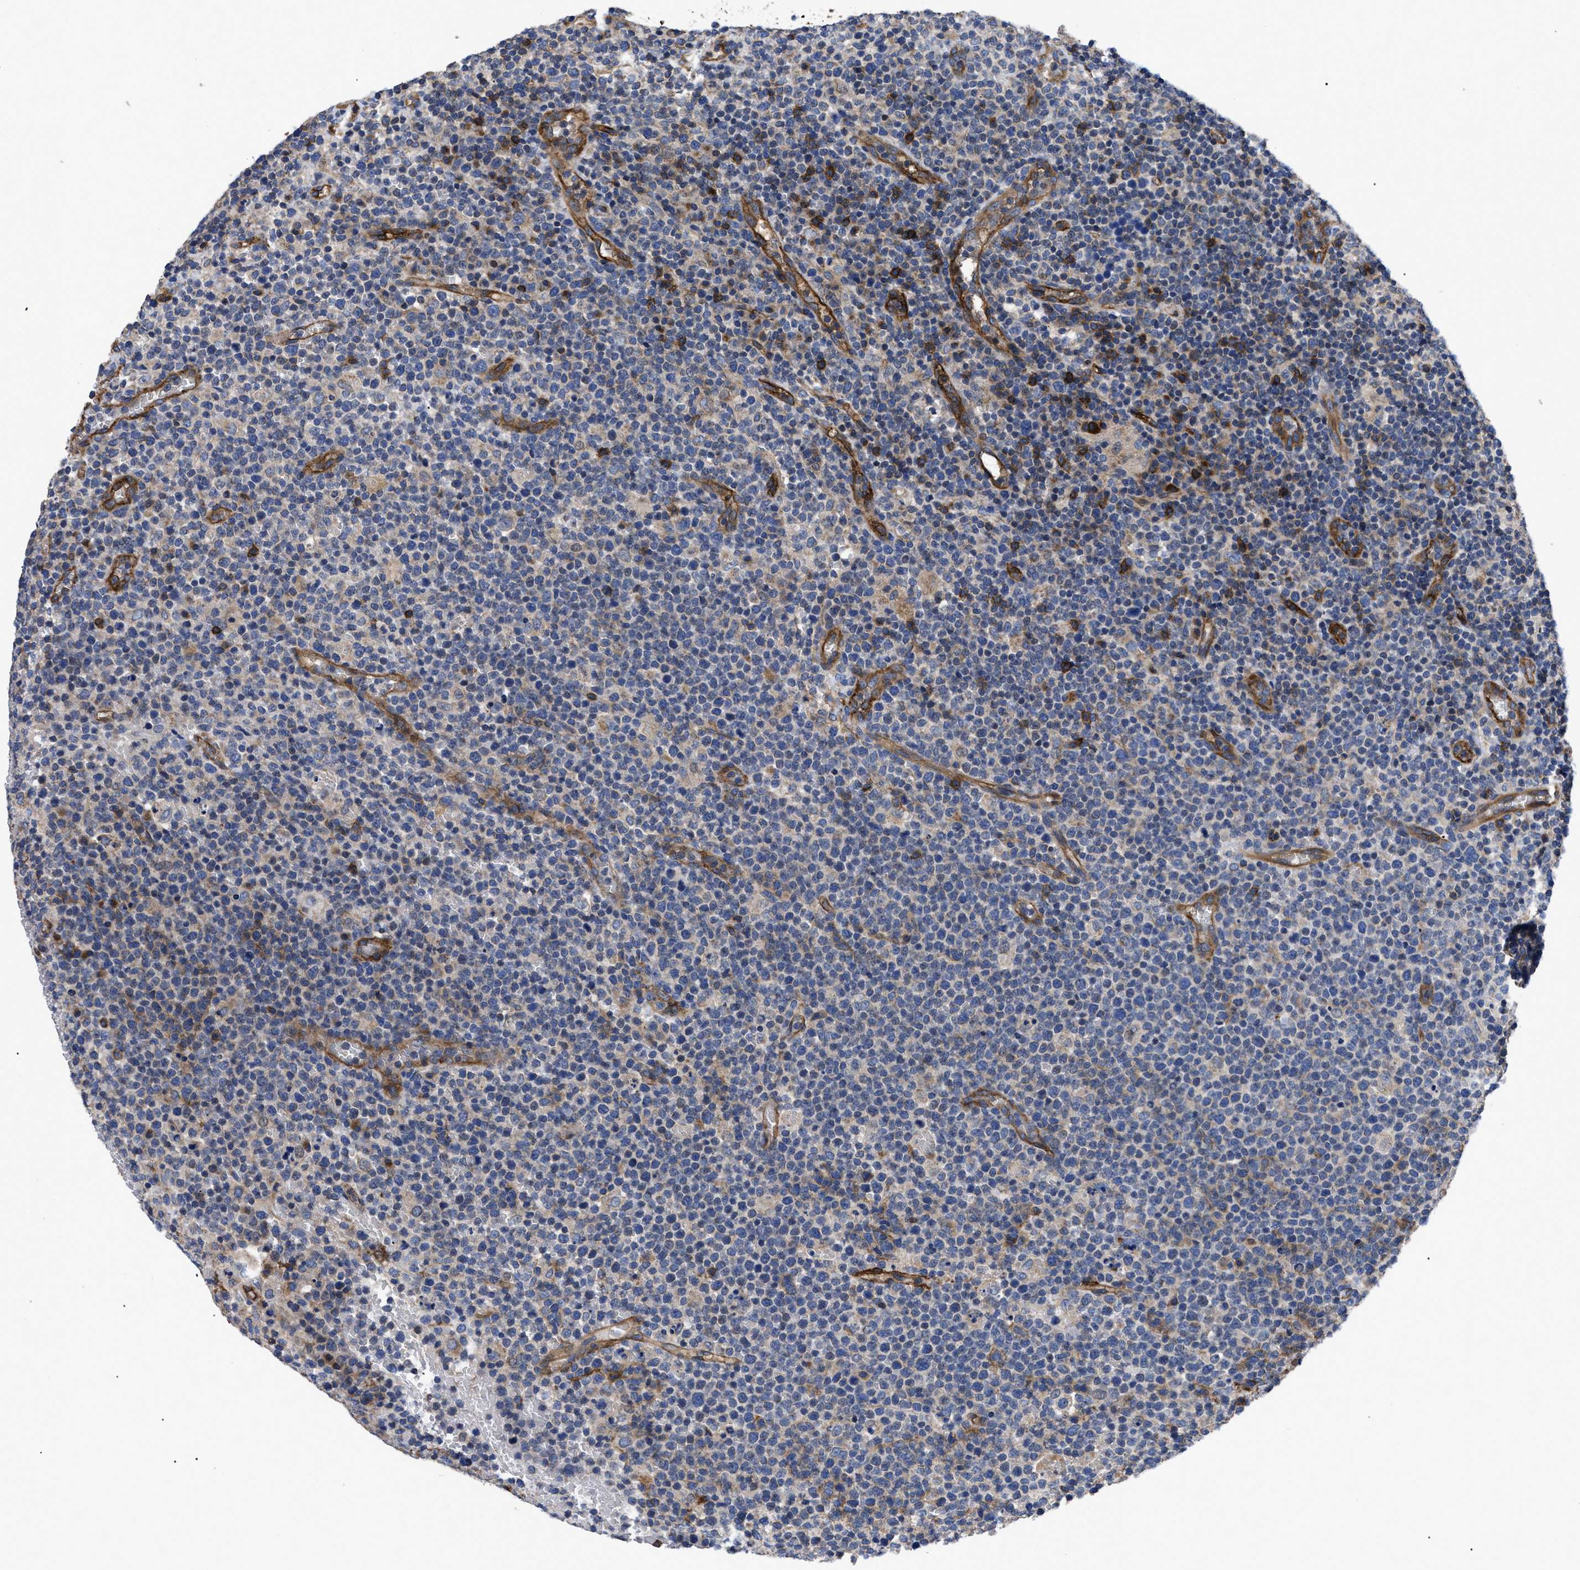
{"staining": {"intensity": "moderate", "quantity": "<25%", "location": "cytoplasmic/membranous"}, "tissue": "lymphoma", "cell_type": "Tumor cells", "image_type": "cancer", "snomed": [{"axis": "morphology", "description": "Malignant lymphoma, non-Hodgkin's type, High grade"}, {"axis": "topography", "description": "Lymph node"}], "caption": "Human lymphoma stained with a brown dye shows moderate cytoplasmic/membranous positive staining in approximately <25% of tumor cells.", "gene": "NT5E", "patient": {"sex": "male", "age": 61}}